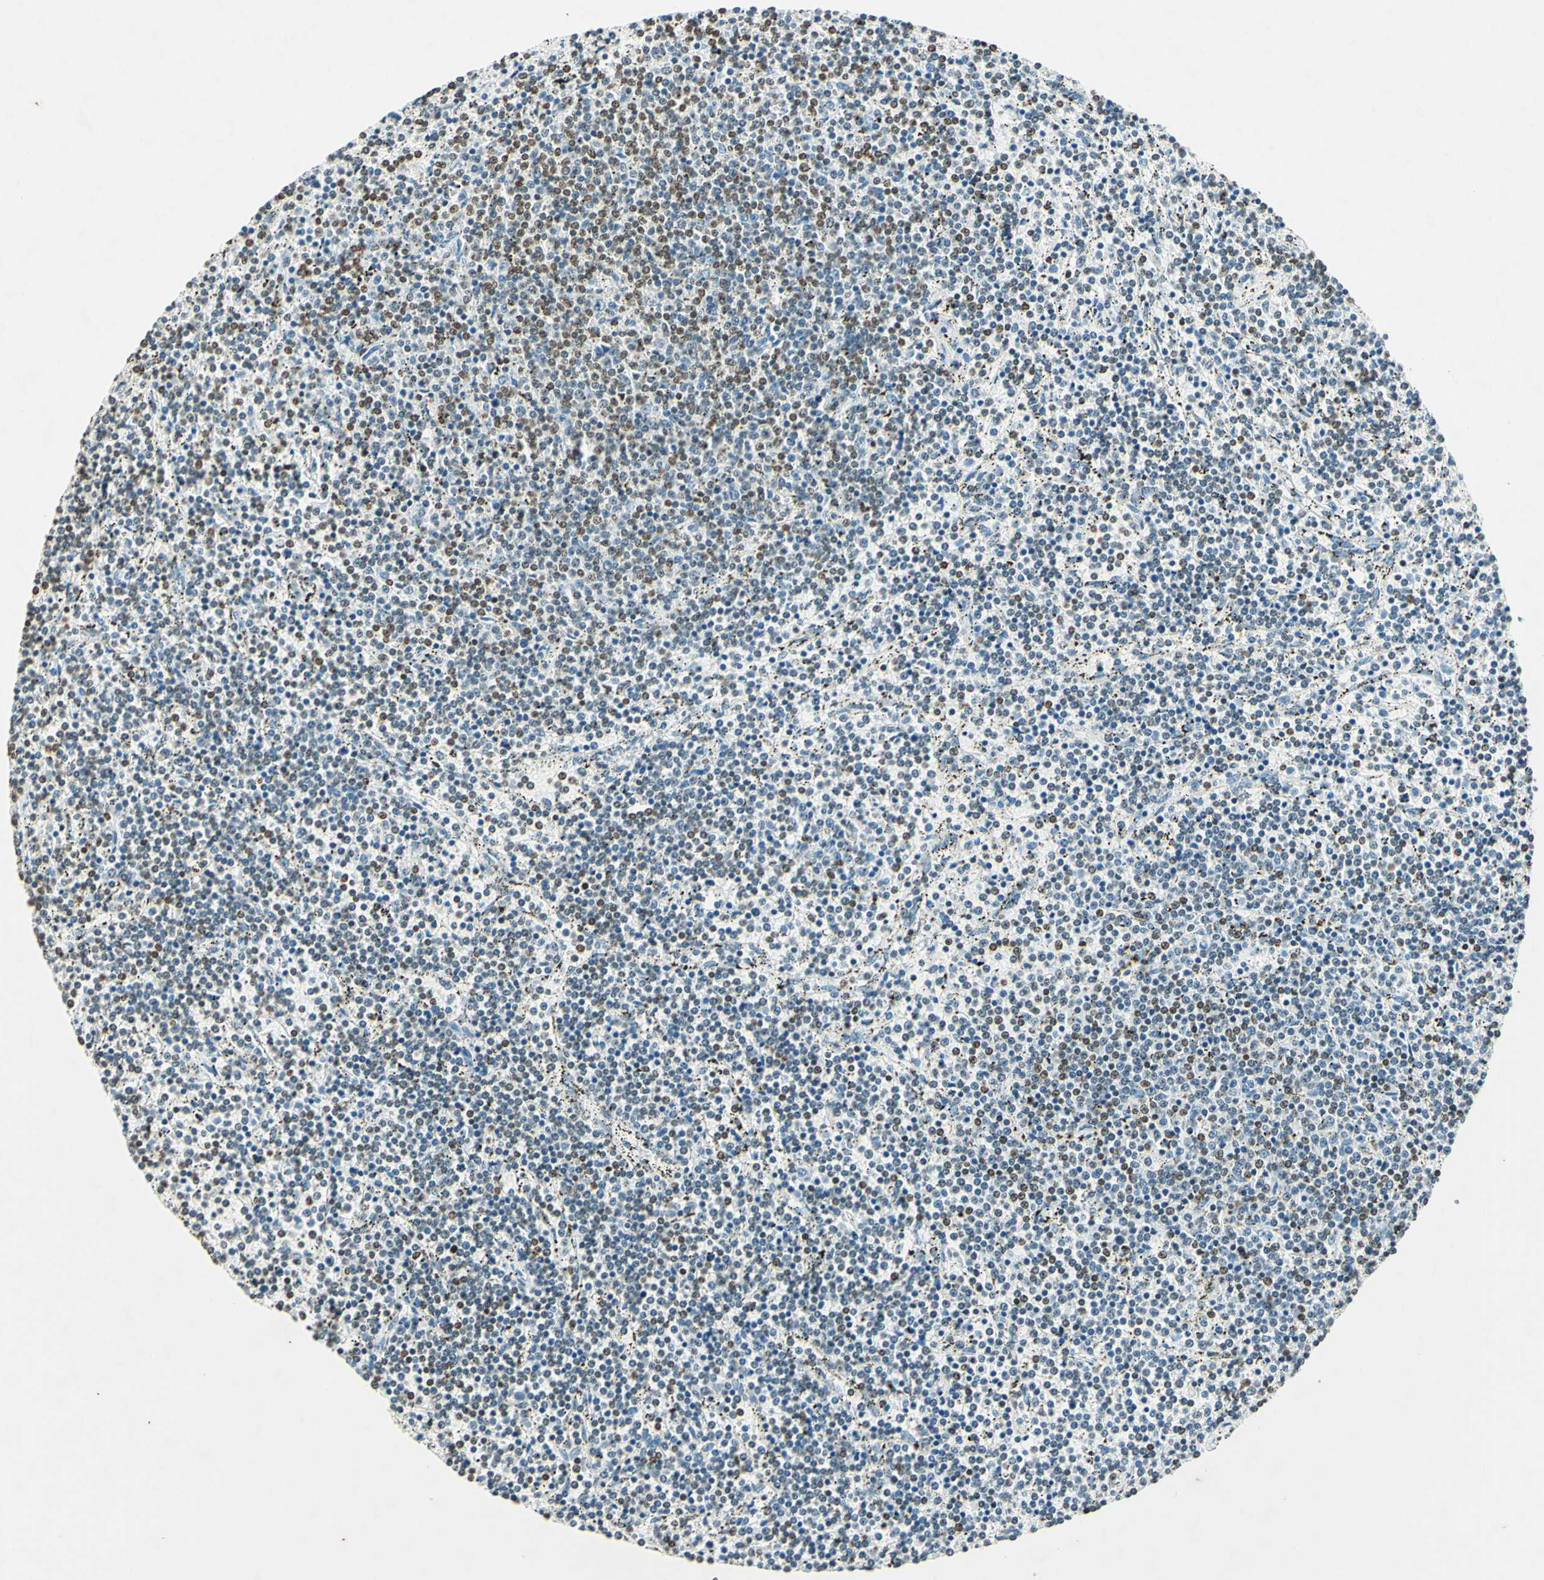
{"staining": {"intensity": "weak", "quantity": "<25%", "location": "nuclear"}, "tissue": "lymphoma", "cell_type": "Tumor cells", "image_type": "cancer", "snomed": [{"axis": "morphology", "description": "Malignant lymphoma, non-Hodgkin's type, Low grade"}, {"axis": "topography", "description": "Spleen"}], "caption": "A high-resolution micrograph shows immunohistochemistry staining of low-grade malignant lymphoma, non-Hodgkin's type, which reveals no significant staining in tumor cells.", "gene": "MSH2", "patient": {"sex": "female", "age": 50}}